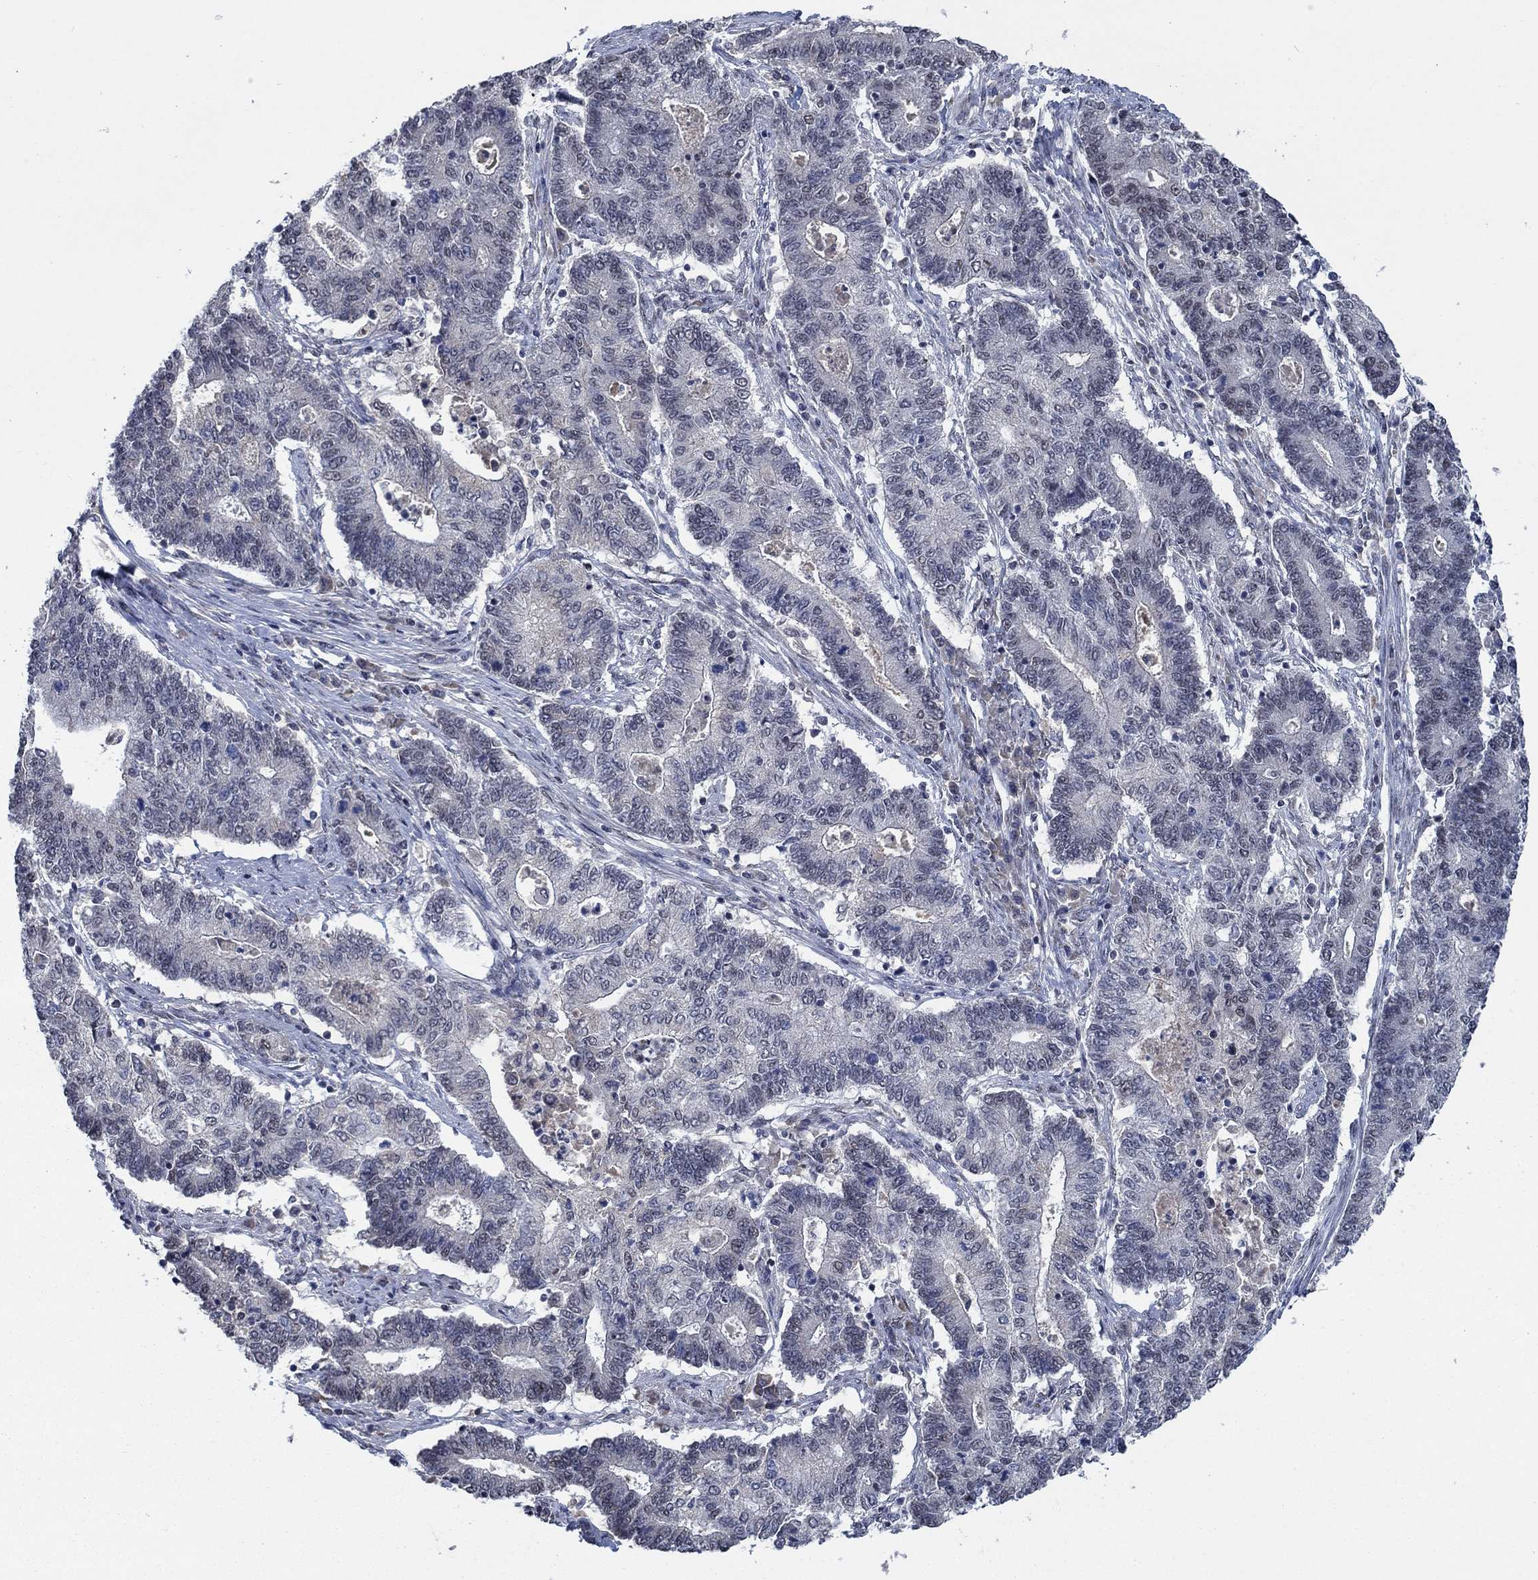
{"staining": {"intensity": "negative", "quantity": "none", "location": "none"}, "tissue": "endometrial cancer", "cell_type": "Tumor cells", "image_type": "cancer", "snomed": [{"axis": "morphology", "description": "Adenocarcinoma, NOS"}, {"axis": "topography", "description": "Uterus"}, {"axis": "topography", "description": "Endometrium"}], "caption": "An immunohistochemistry histopathology image of endometrial cancer is shown. There is no staining in tumor cells of endometrial cancer.", "gene": "HTN1", "patient": {"sex": "female", "age": 54}}